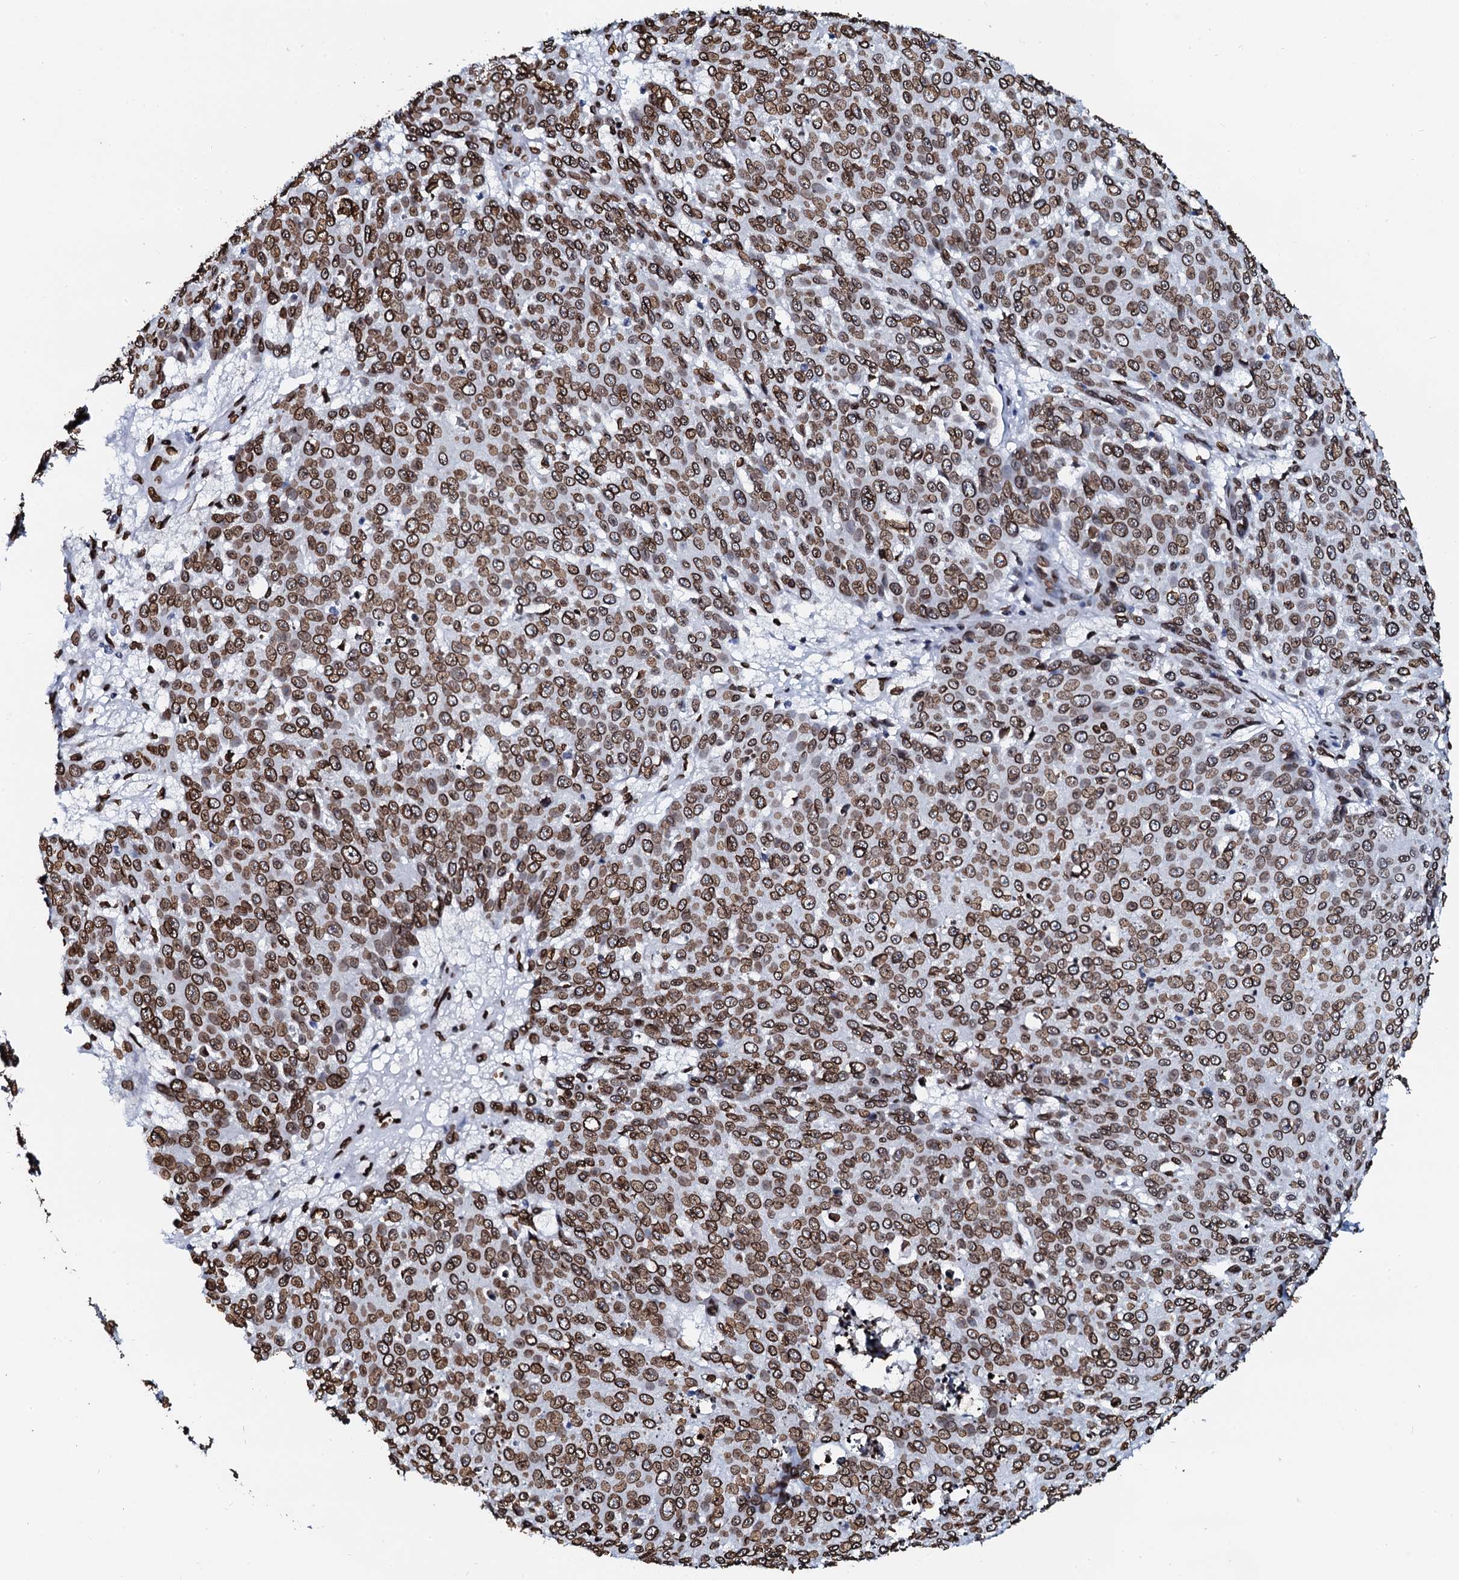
{"staining": {"intensity": "moderate", "quantity": ">75%", "location": "cytoplasmic/membranous,nuclear"}, "tissue": "skin cancer", "cell_type": "Tumor cells", "image_type": "cancer", "snomed": [{"axis": "morphology", "description": "Squamous cell carcinoma, NOS"}, {"axis": "topography", "description": "Skin"}], "caption": "A photomicrograph showing moderate cytoplasmic/membranous and nuclear positivity in about >75% of tumor cells in skin cancer, as visualized by brown immunohistochemical staining.", "gene": "KATNAL2", "patient": {"sex": "male", "age": 71}}